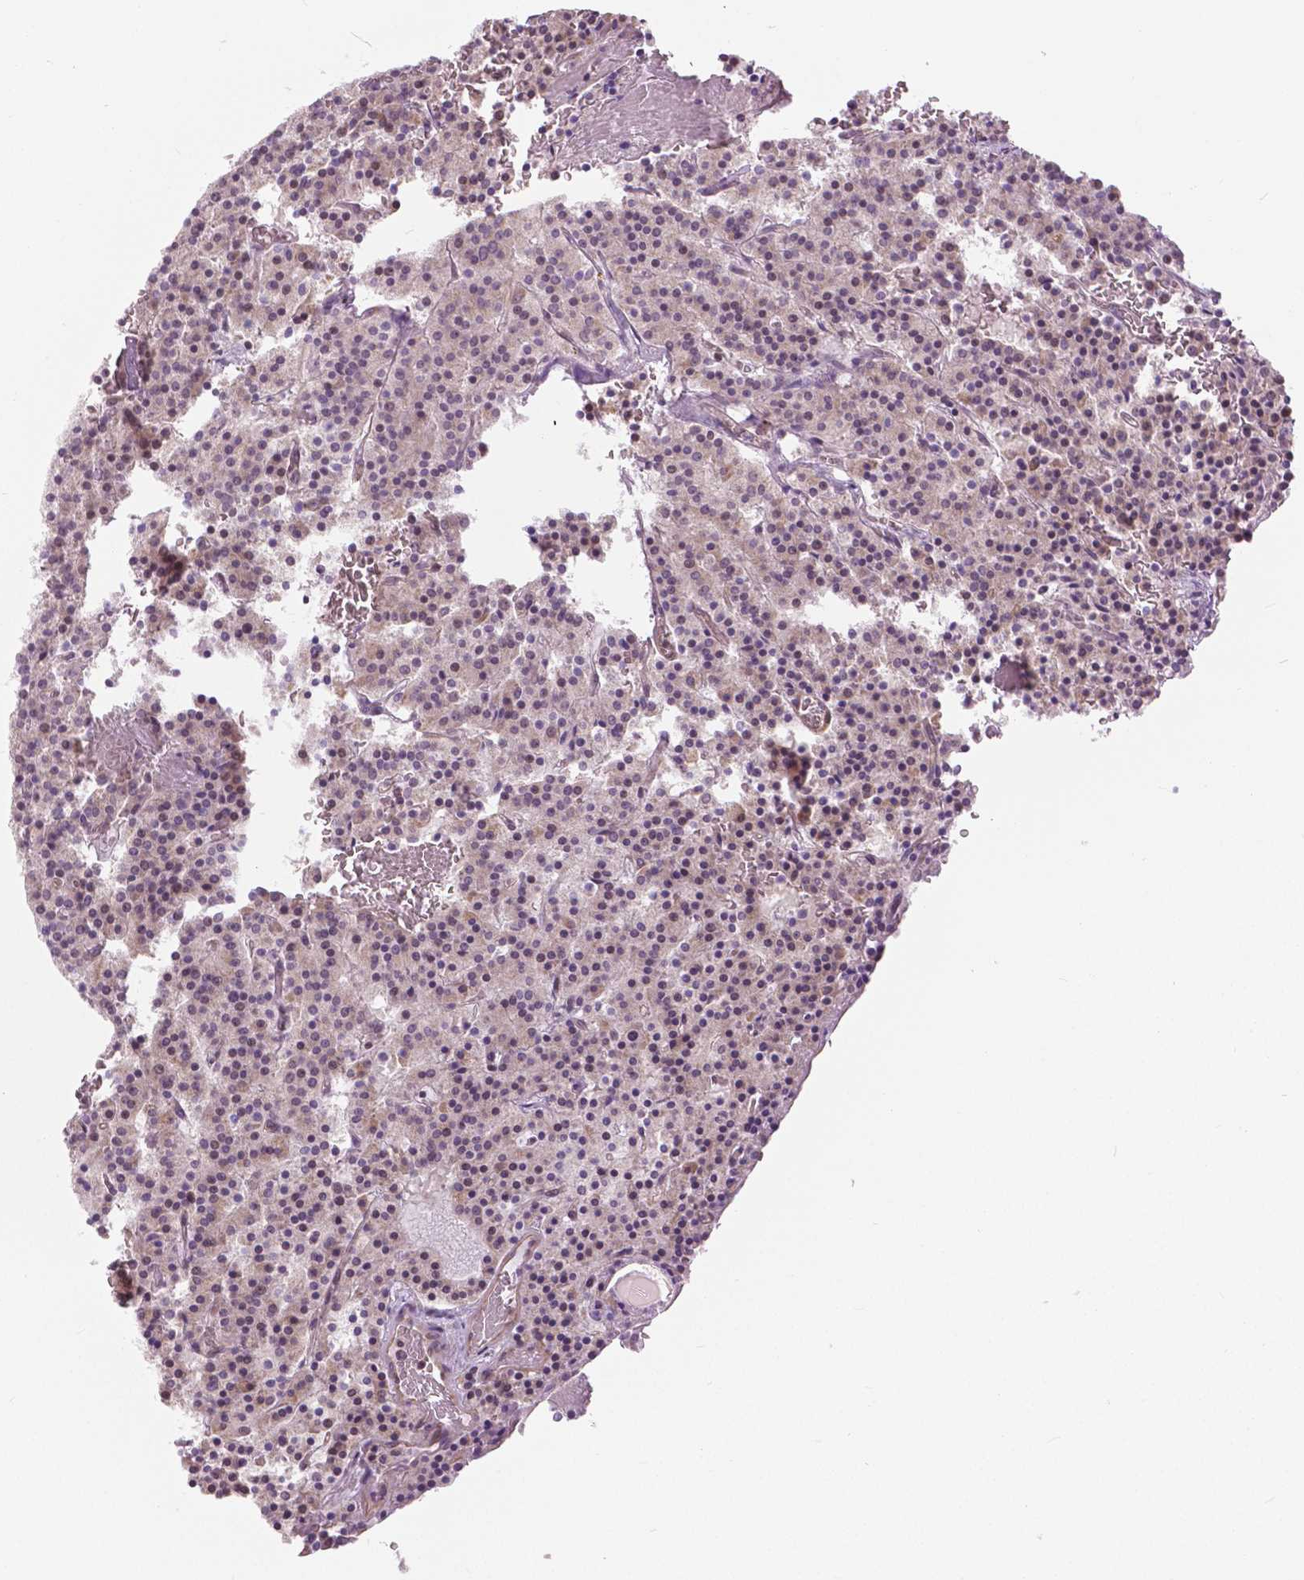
{"staining": {"intensity": "negative", "quantity": "none", "location": "none"}, "tissue": "carcinoid", "cell_type": "Tumor cells", "image_type": "cancer", "snomed": [{"axis": "morphology", "description": "Carcinoid, malignant, NOS"}, {"axis": "topography", "description": "Lung"}], "caption": "This histopathology image is of malignant carcinoid stained with IHC to label a protein in brown with the nuclei are counter-stained blue. There is no staining in tumor cells.", "gene": "ANXA13", "patient": {"sex": "male", "age": 70}}